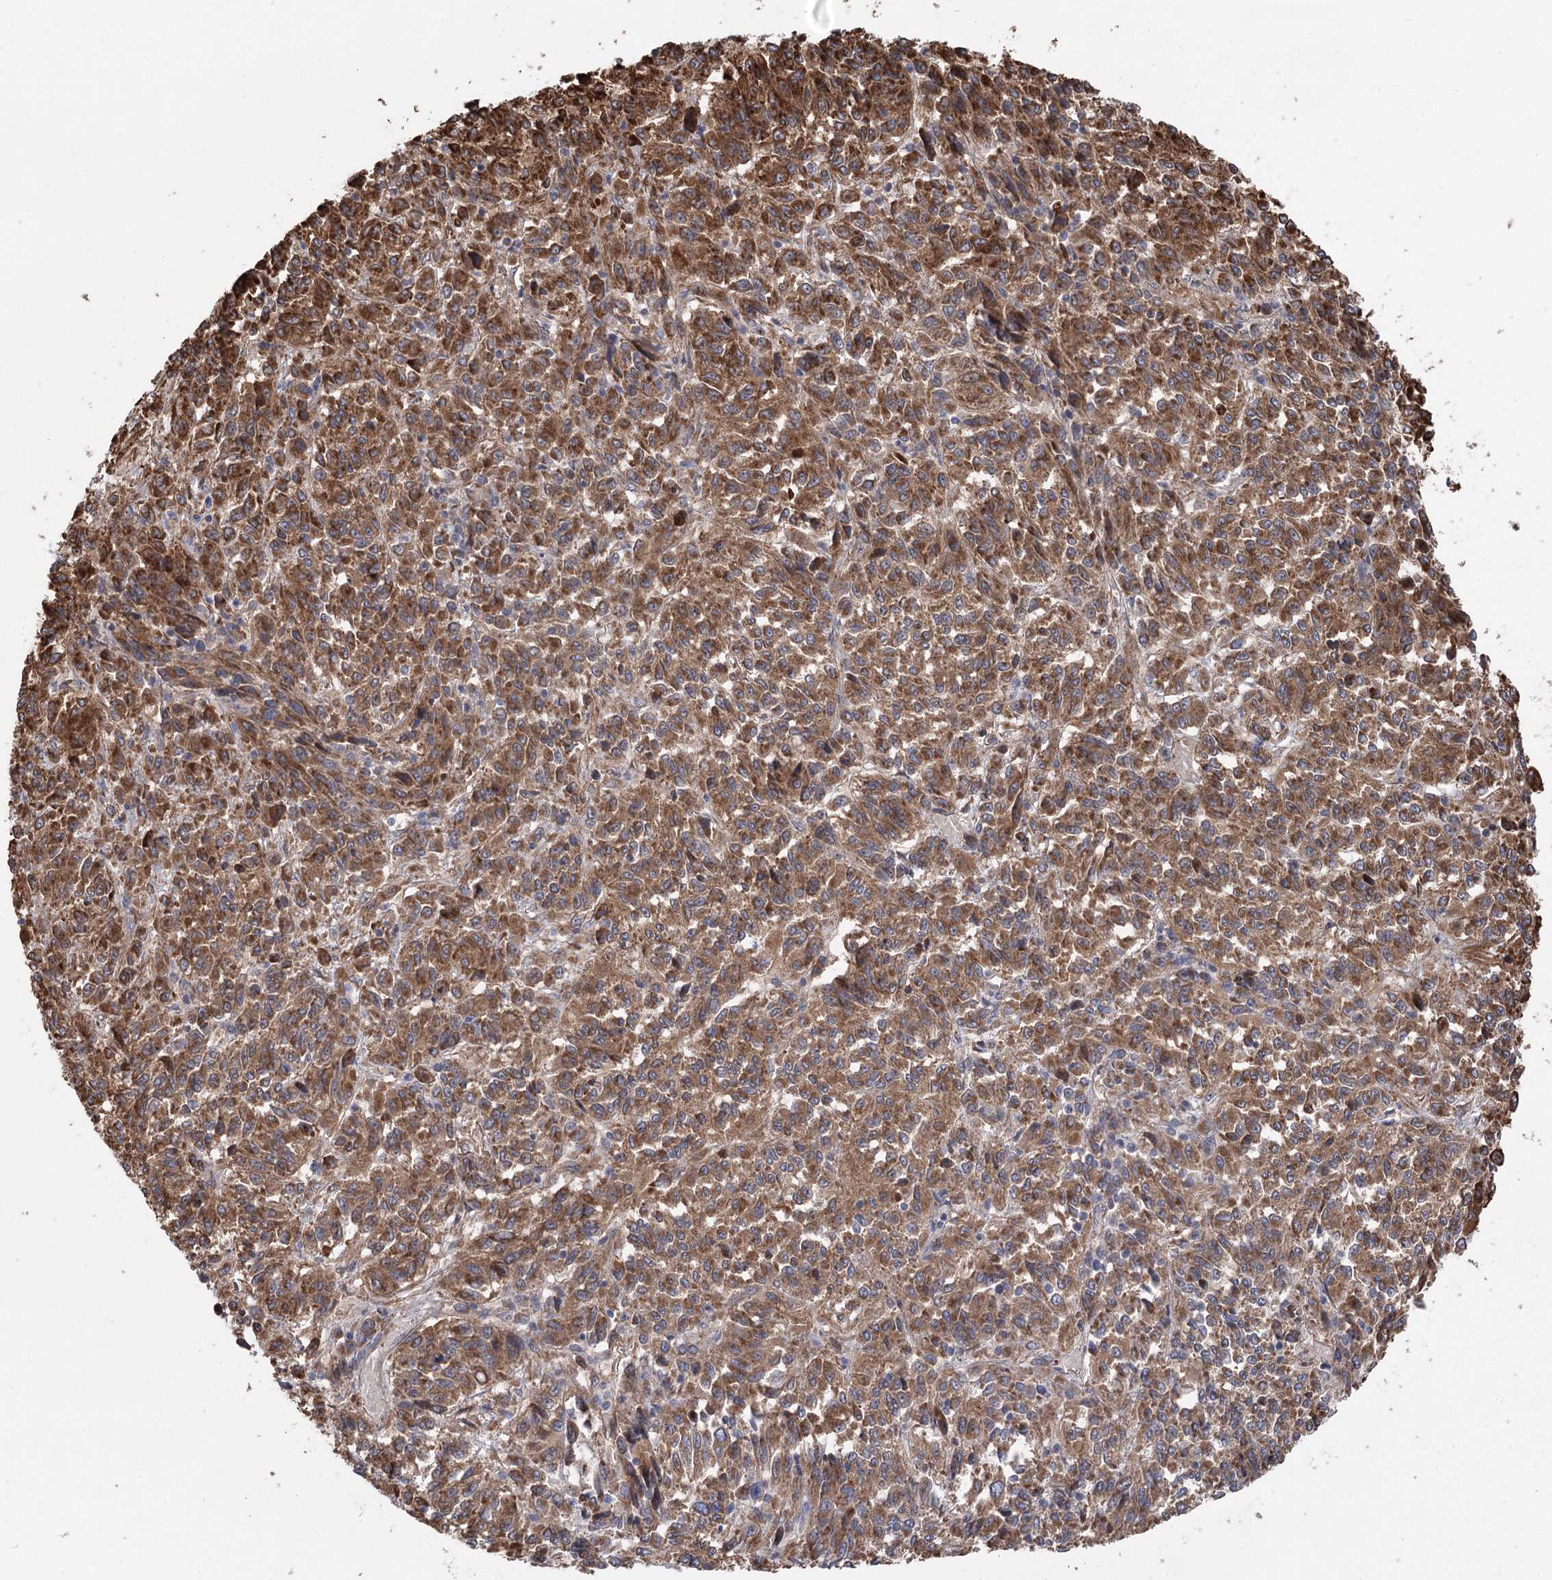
{"staining": {"intensity": "strong", "quantity": ">75%", "location": "cytoplasmic/membranous"}, "tissue": "melanoma", "cell_type": "Tumor cells", "image_type": "cancer", "snomed": [{"axis": "morphology", "description": "Malignant melanoma, Metastatic site"}, {"axis": "topography", "description": "Lung"}], "caption": "Malignant melanoma (metastatic site) tissue displays strong cytoplasmic/membranous staining in approximately >75% of tumor cells, visualized by immunohistochemistry. The protein is shown in brown color, while the nuclei are stained blue.", "gene": "RWDD4", "patient": {"sex": "male", "age": 64}}